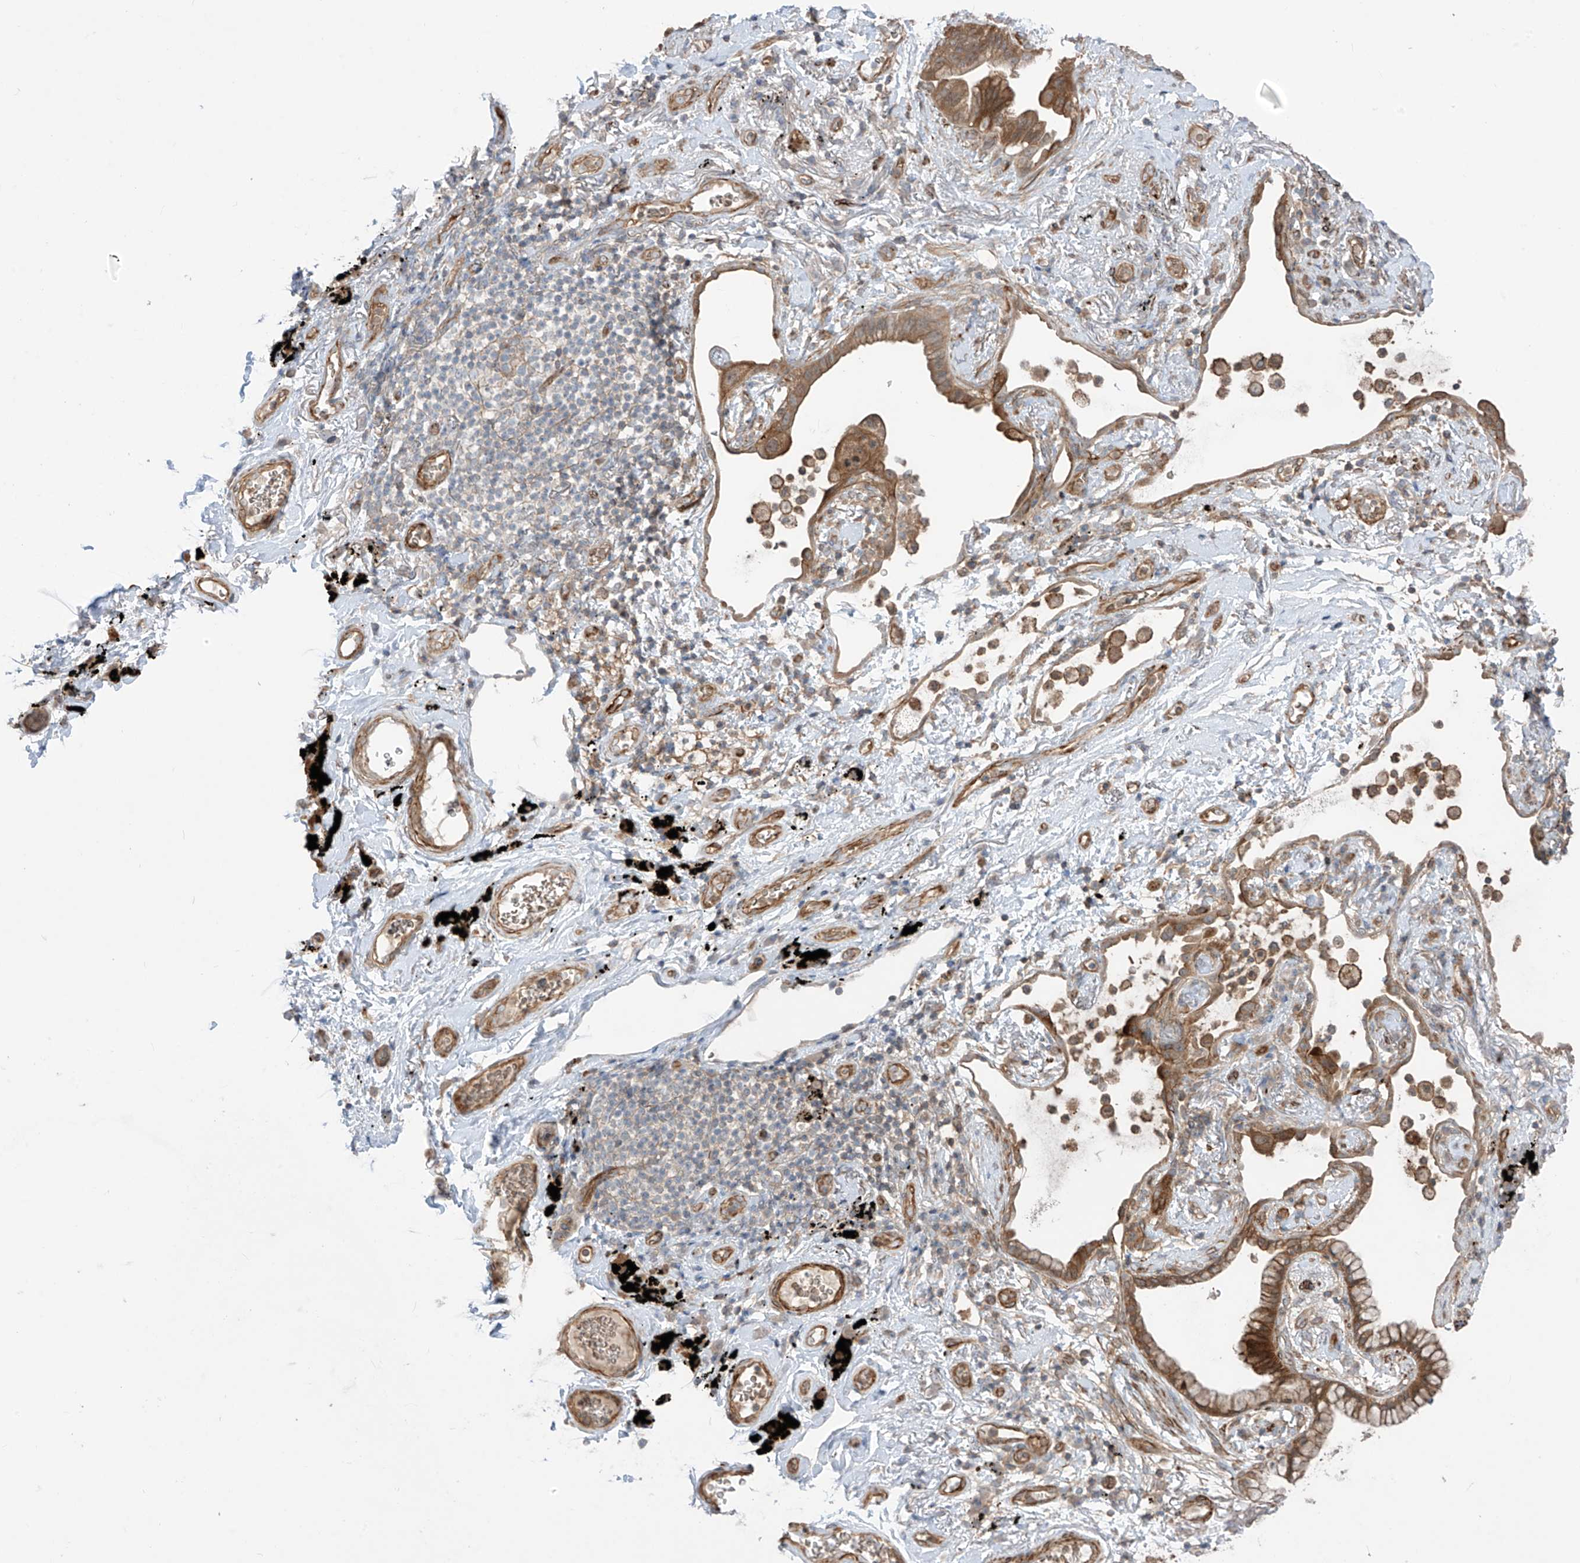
{"staining": {"intensity": "moderate", "quantity": ">75%", "location": "cytoplasmic/membranous"}, "tissue": "lung cancer", "cell_type": "Tumor cells", "image_type": "cancer", "snomed": [{"axis": "morphology", "description": "Adenocarcinoma, NOS"}, {"axis": "topography", "description": "Lung"}], "caption": "This image shows lung cancer (adenocarcinoma) stained with immunohistochemistry to label a protein in brown. The cytoplasmic/membranous of tumor cells show moderate positivity for the protein. Nuclei are counter-stained blue.", "gene": "TRMU", "patient": {"sex": "female", "age": 70}}